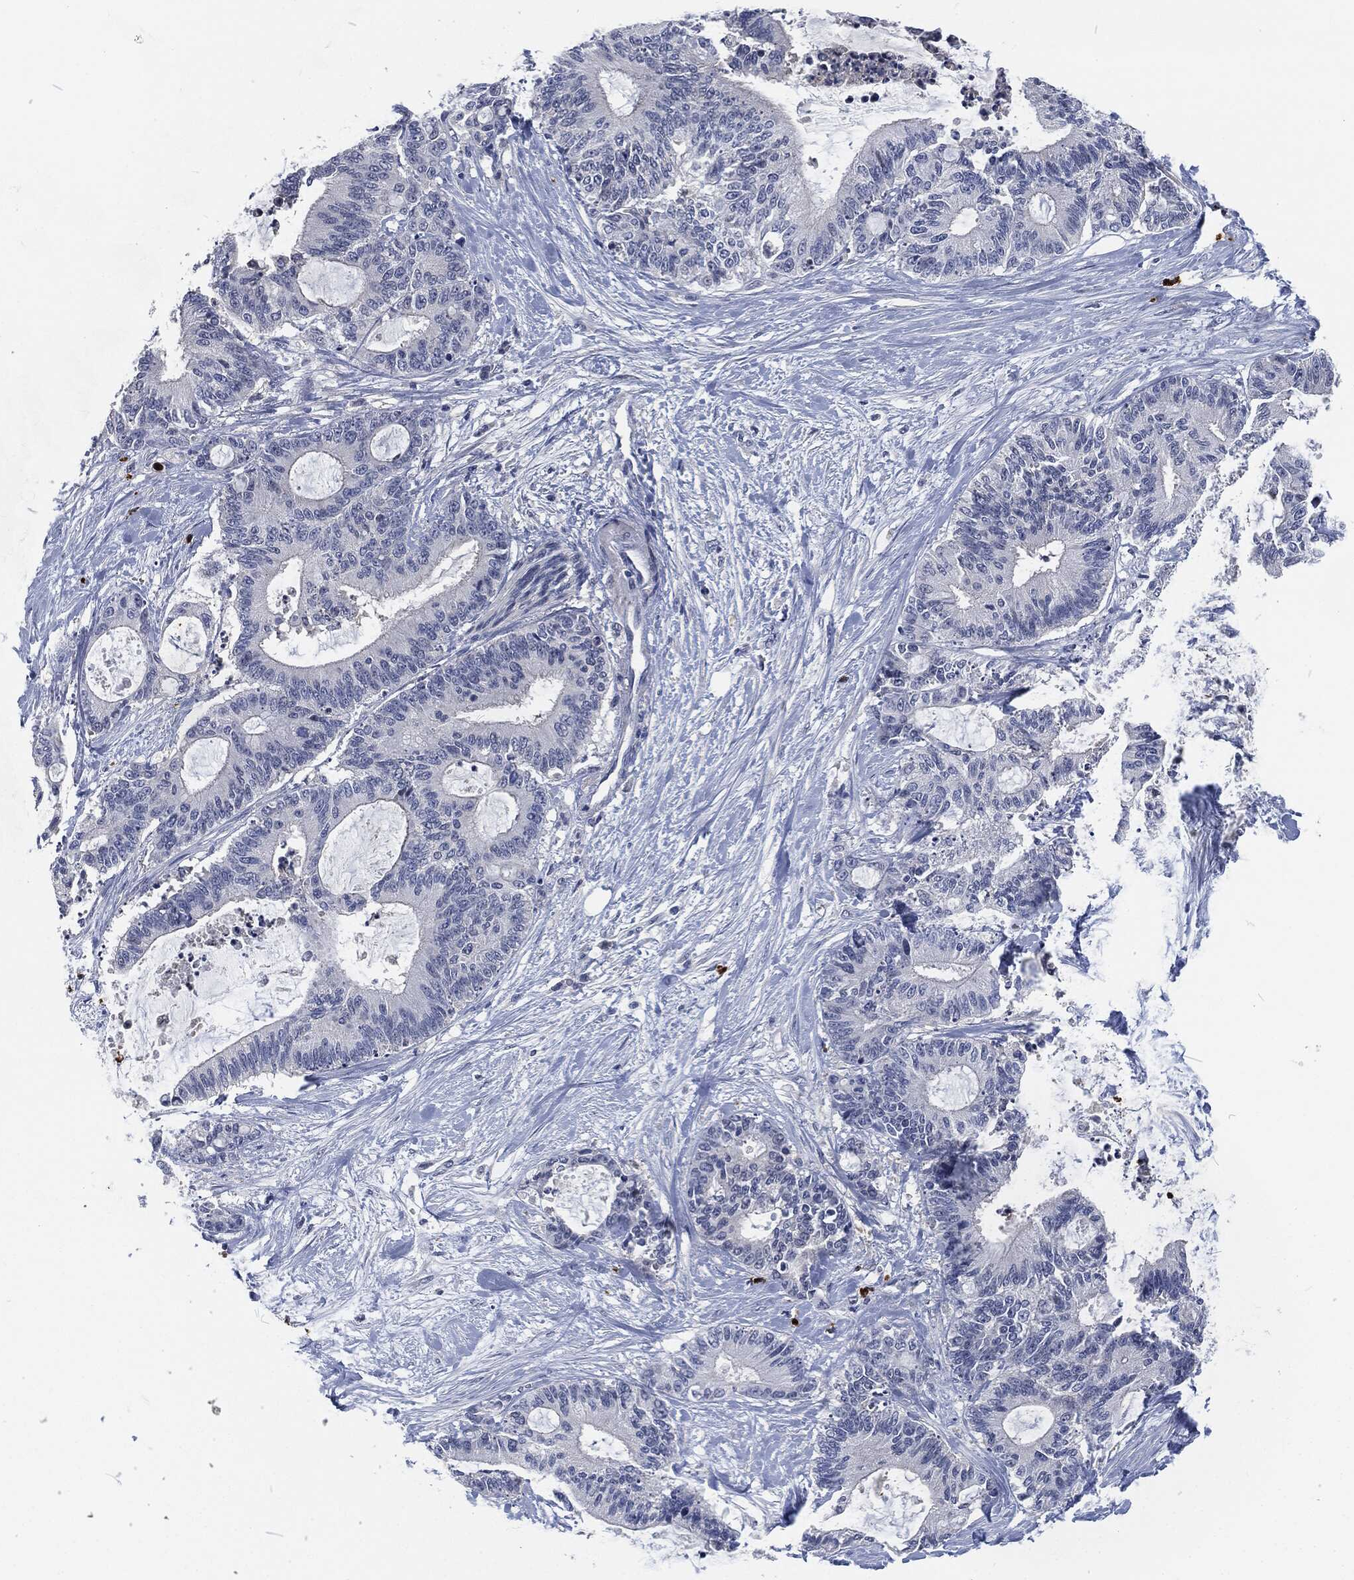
{"staining": {"intensity": "negative", "quantity": "none", "location": "none"}, "tissue": "liver cancer", "cell_type": "Tumor cells", "image_type": "cancer", "snomed": [{"axis": "morphology", "description": "Cholangiocarcinoma"}, {"axis": "topography", "description": "Liver"}], "caption": "DAB immunohistochemical staining of human liver cancer (cholangiocarcinoma) reveals no significant expression in tumor cells.", "gene": "MPO", "patient": {"sex": "female", "age": 73}}